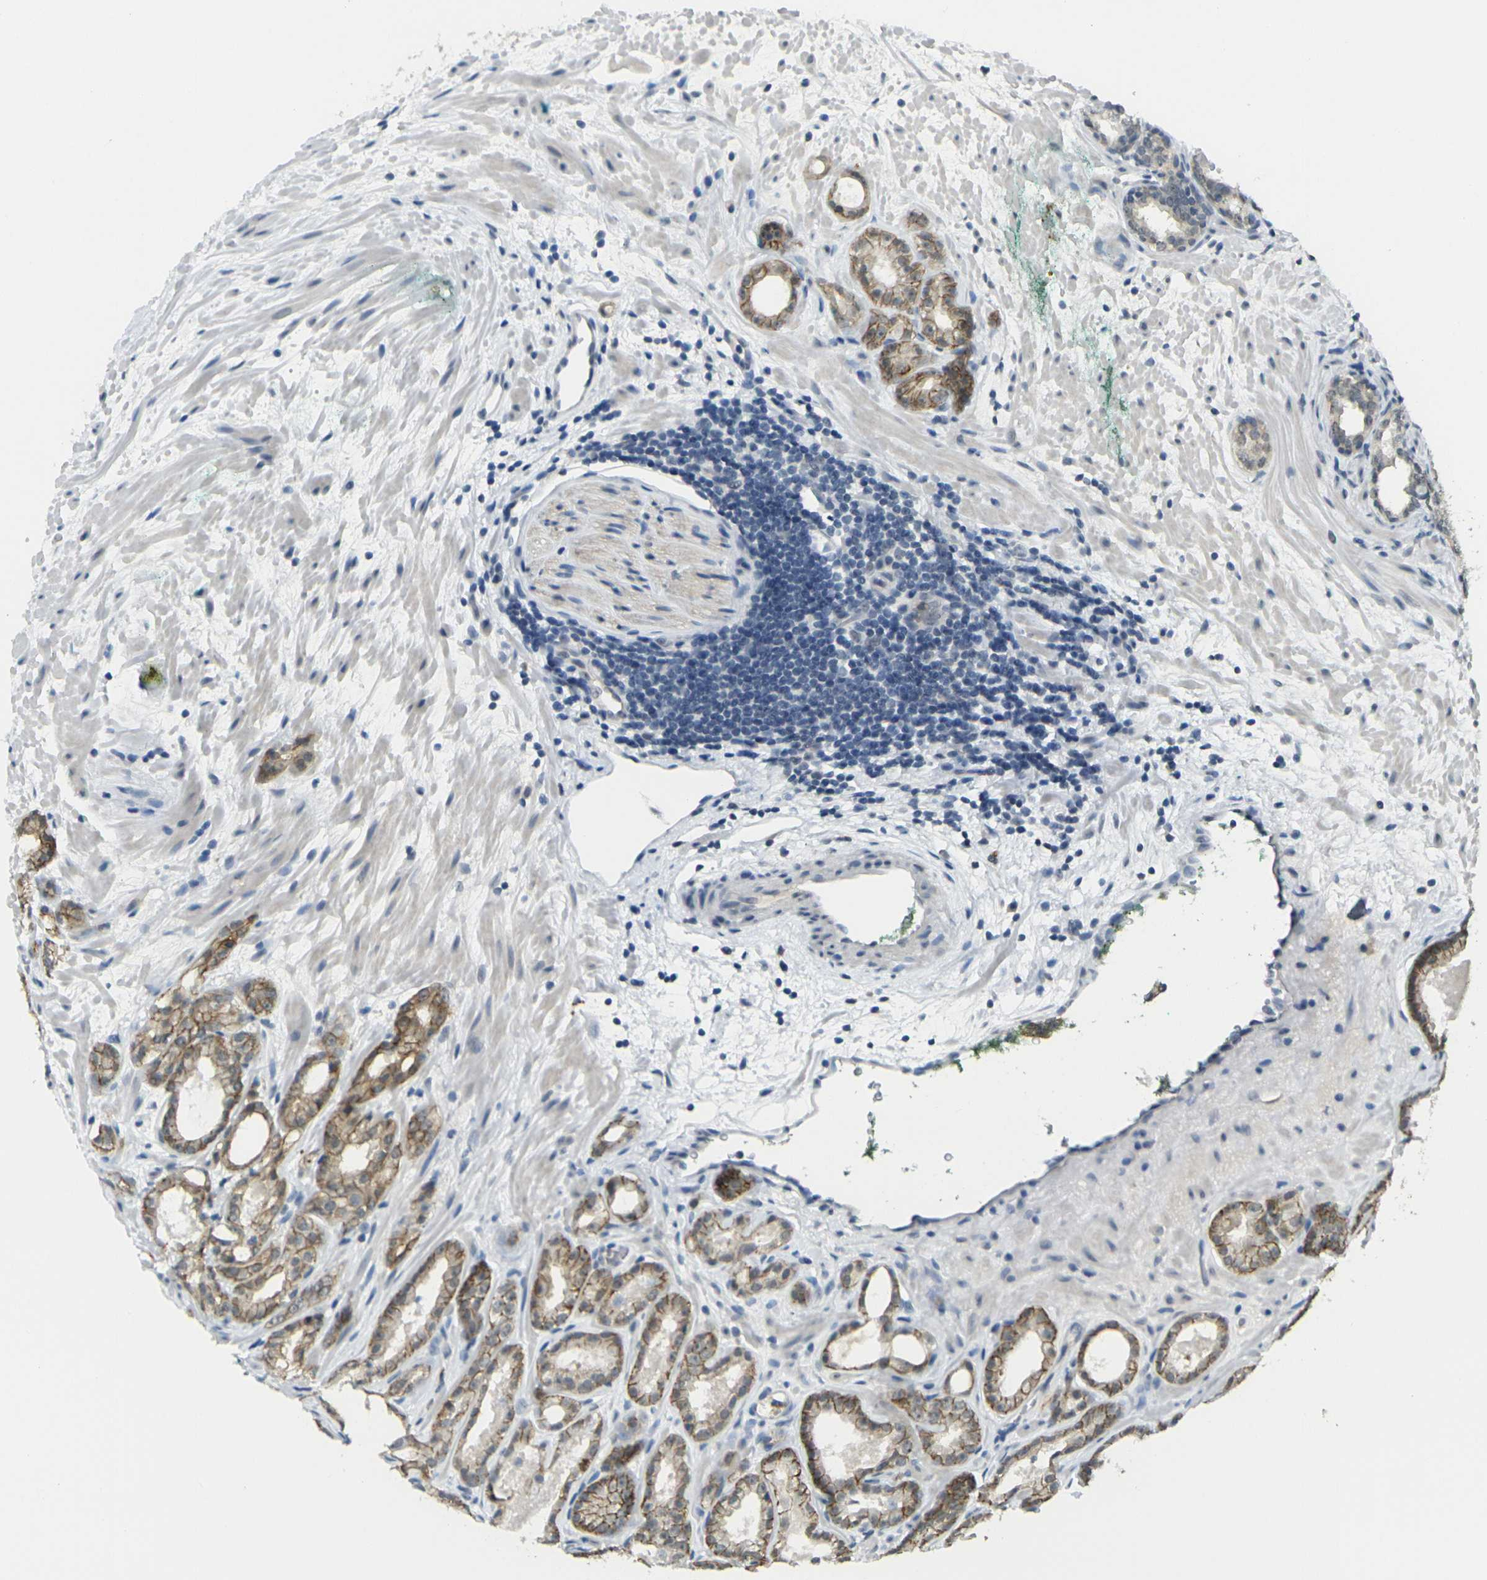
{"staining": {"intensity": "moderate", "quantity": ">75%", "location": "cytoplasmic/membranous"}, "tissue": "prostate cancer", "cell_type": "Tumor cells", "image_type": "cancer", "snomed": [{"axis": "morphology", "description": "Adenocarcinoma, Low grade"}, {"axis": "topography", "description": "Prostate"}], "caption": "IHC image of neoplastic tissue: human prostate cancer (low-grade adenocarcinoma) stained using IHC displays medium levels of moderate protein expression localized specifically in the cytoplasmic/membranous of tumor cells, appearing as a cytoplasmic/membranous brown color.", "gene": "SPTBN2", "patient": {"sex": "male", "age": 57}}